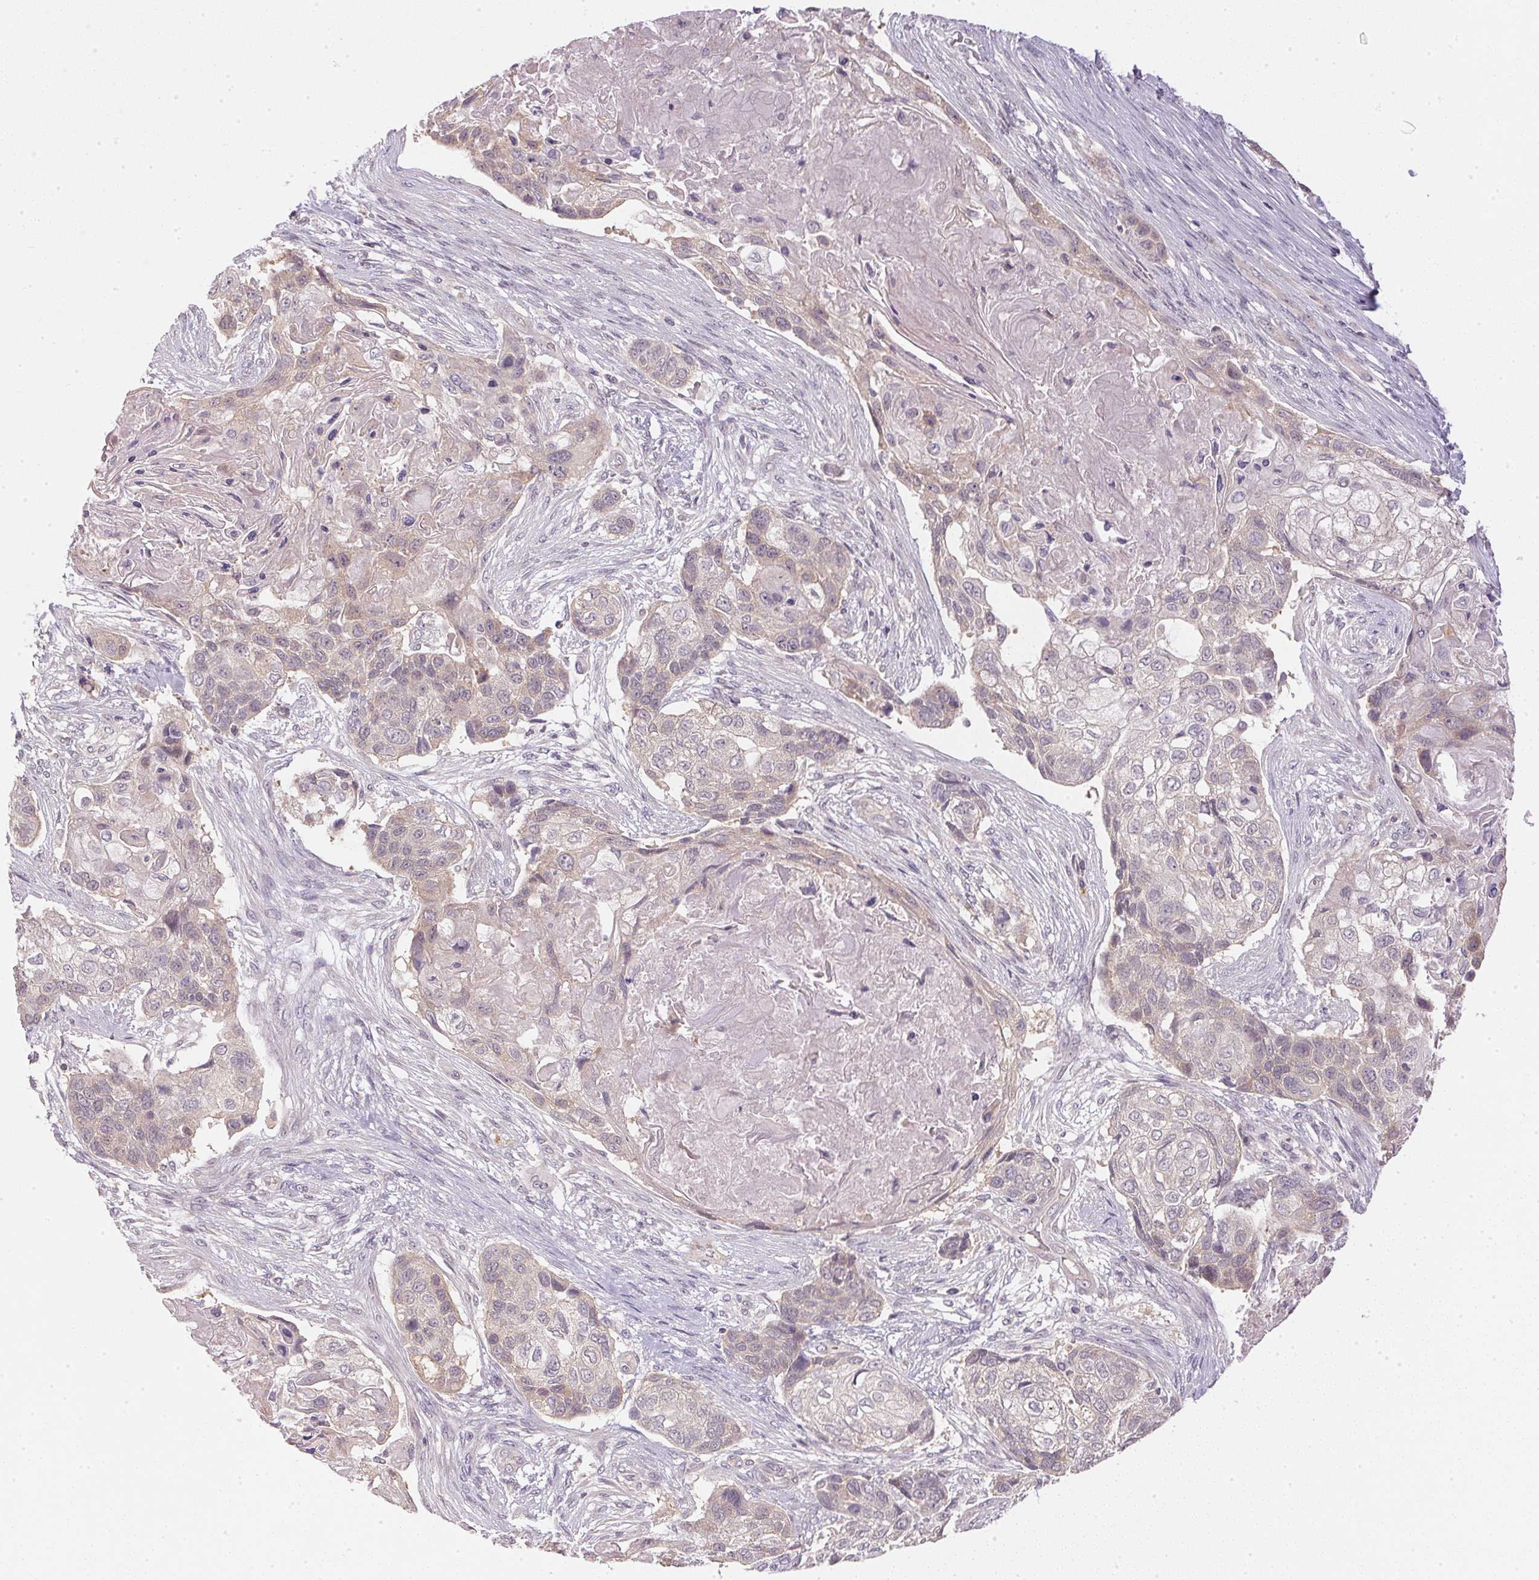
{"staining": {"intensity": "negative", "quantity": "none", "location": "none"}, "tissue": "lung cancer", "cell_type": "Tumor cells", "image_type": "cancer", "snomed": [{"axis": "morphology", "description": "Squamous cell carcinoma, NOS"}, {"axis": "topography", "description": "Lung"}], "caption": "High power microscopy image of an immunohistochemistry (IHC) histopathology image of squamous cell carcinoma (lung), revealing no significant expression in tumor cells.", "gene": "TTC23L", "patient": {"sex": "male", "age": 69}}